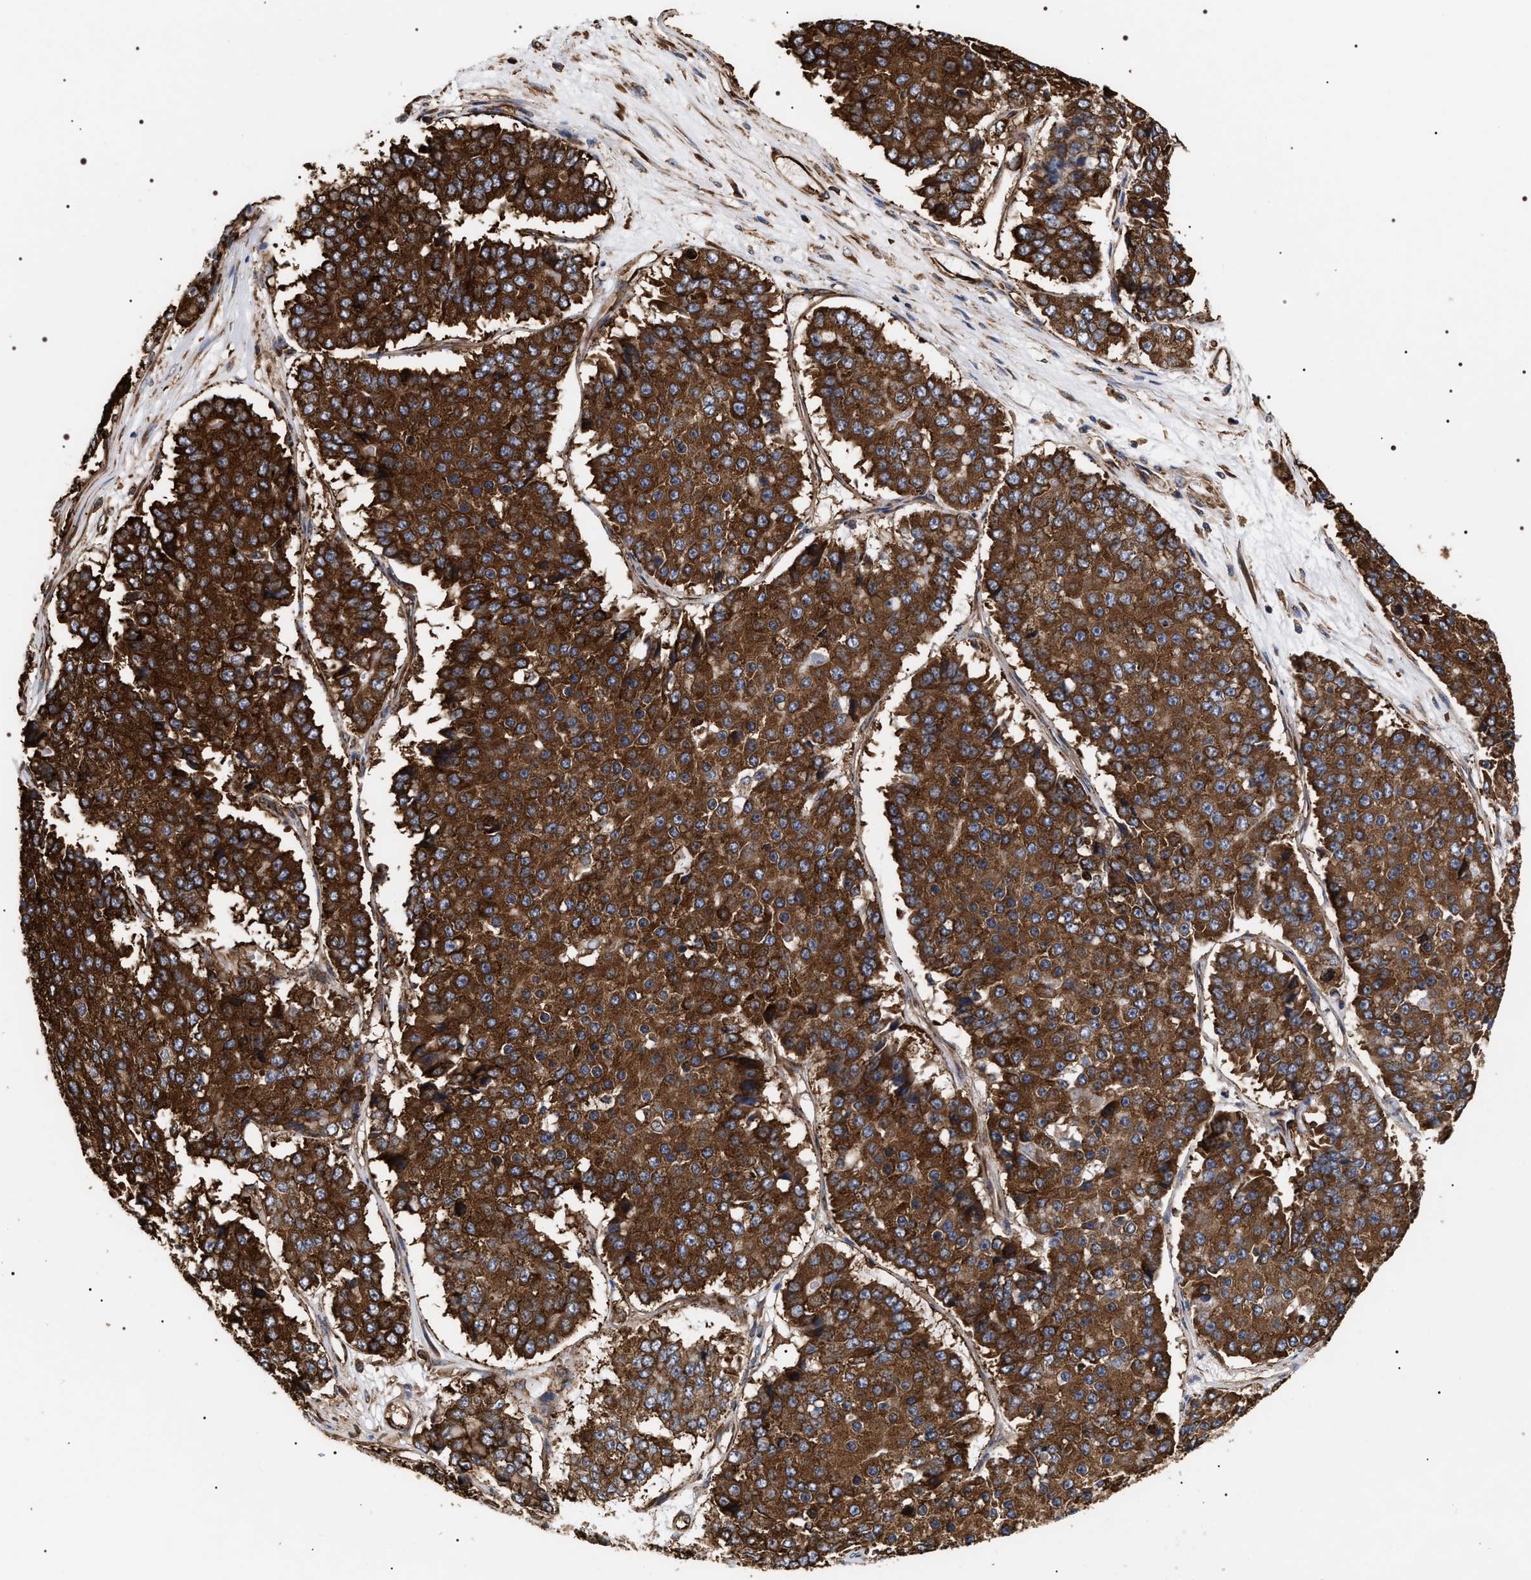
{"staining": {"intensity": "strong", "quantity": ">75%", "location": "cytoplasmic/membranous"}, "tissue": "pancreatic cancer", "cell_type": "Tumor cells", "image_type": "cancer", "snomed": [{"axis": "morphology", "description": "Adenocarcinoma, NOS"}, {"axis": "topography", "description": "Pancreas"}], "caption": "Protein staining demonstrates strong cytoplasmic/membranous positivity in approximately >75% of tumor cells in adenocarcinoma (pancreatic). The protein is stained brown, and the nuclei are stained in blue (DAB (3,3'-diaminobenzidine) IHC with brightfield microscopy, high magnification).", "gene": "SERBP1", "patient": {"sex": "male", "age": 50}}